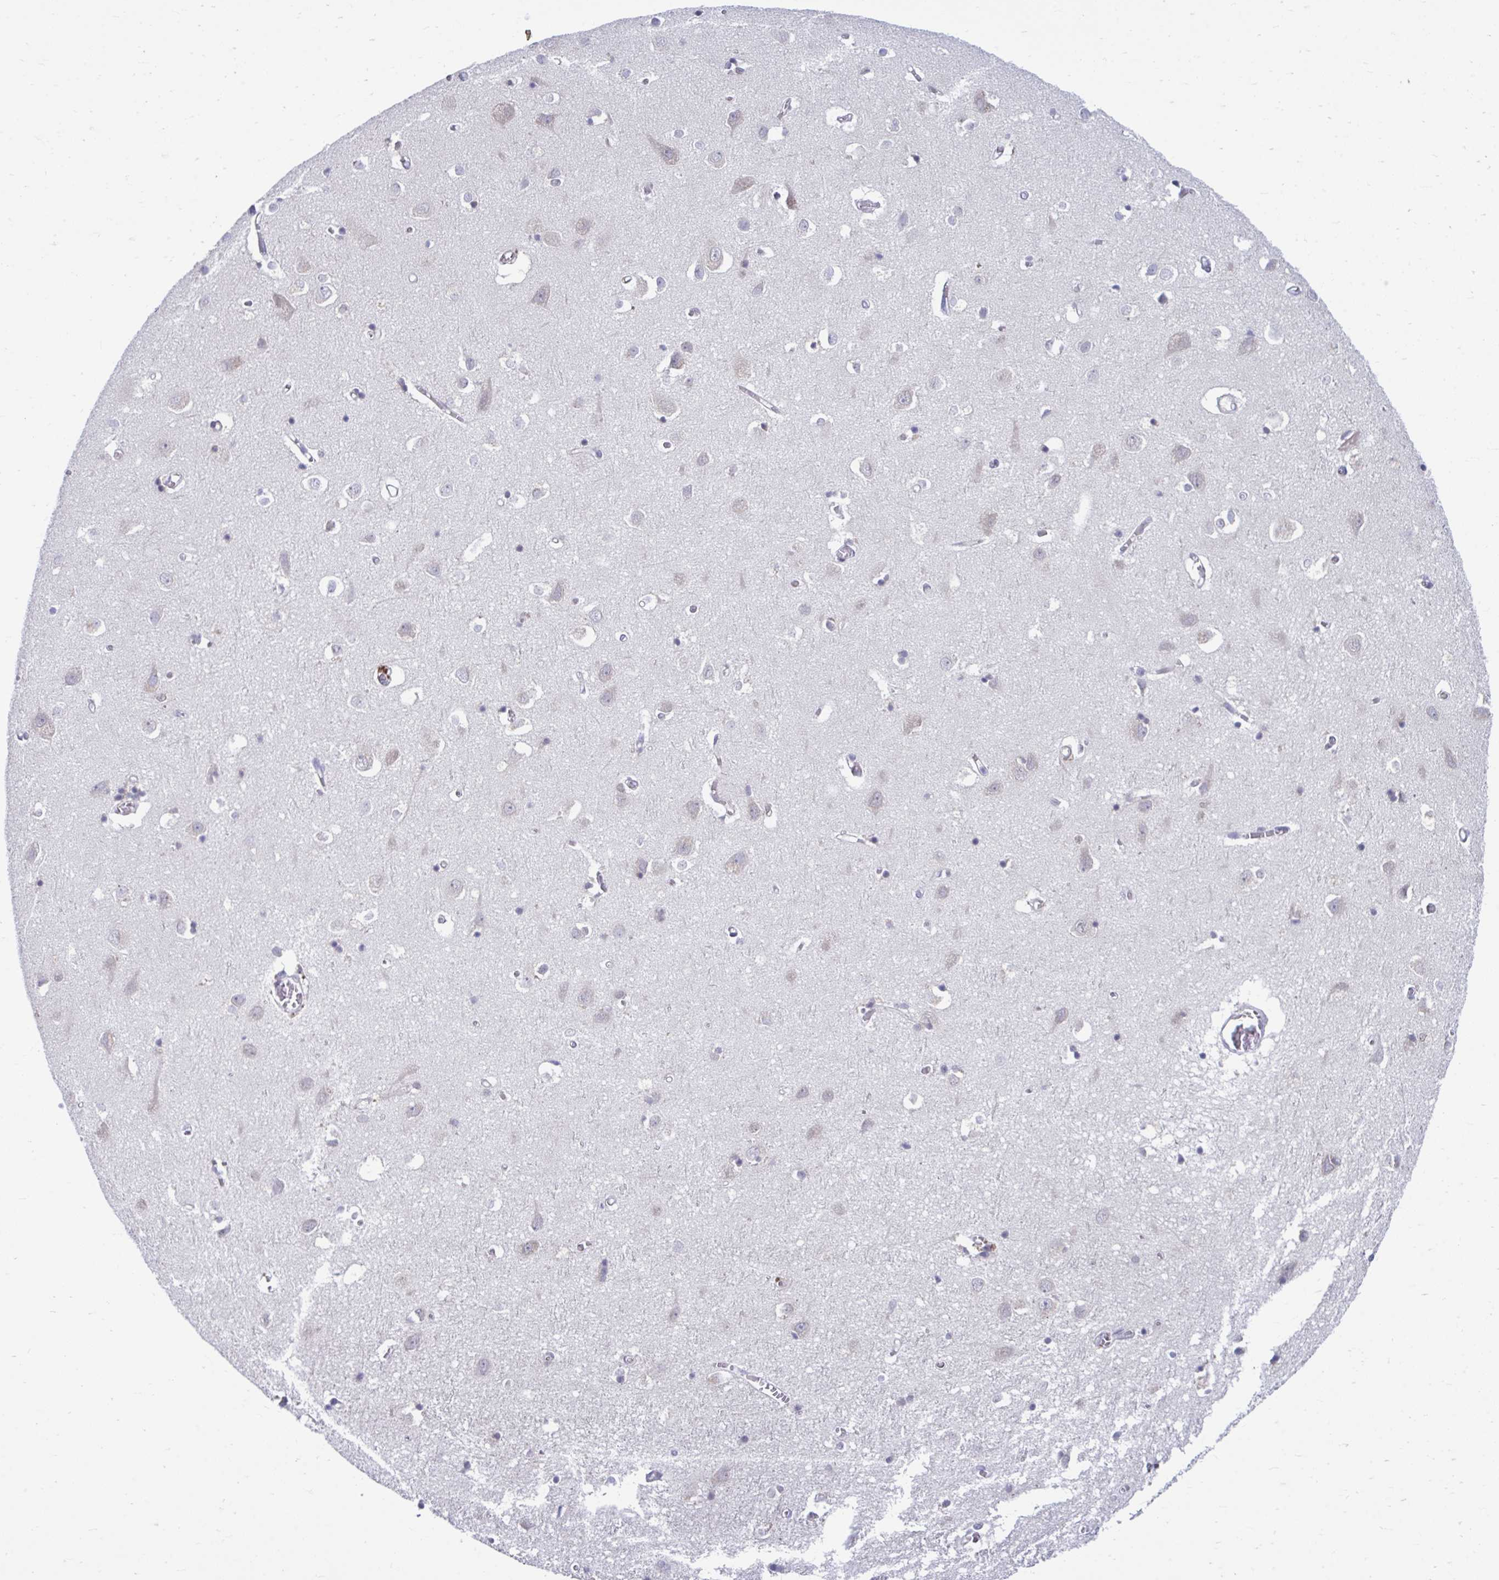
{"staining": {"intensity": "negative", "quantity": "none", "location": "none"}, "tissue": "cerebral cortex", "cell_type": "Endothelial cells", "image_type": "normal", "snomed": [{"axis": "morphology", "description": "Normal tissue, NOS"}, {"axis": "topography", "description": "Cerebral cortex"}], "caption": "Immunohistochemical staining of unremarkable human cerebral cortex exhibits no significant expression in endothelial cells.", "gene": "SELENON", "patient": {"sex": "male", "age": 70}}